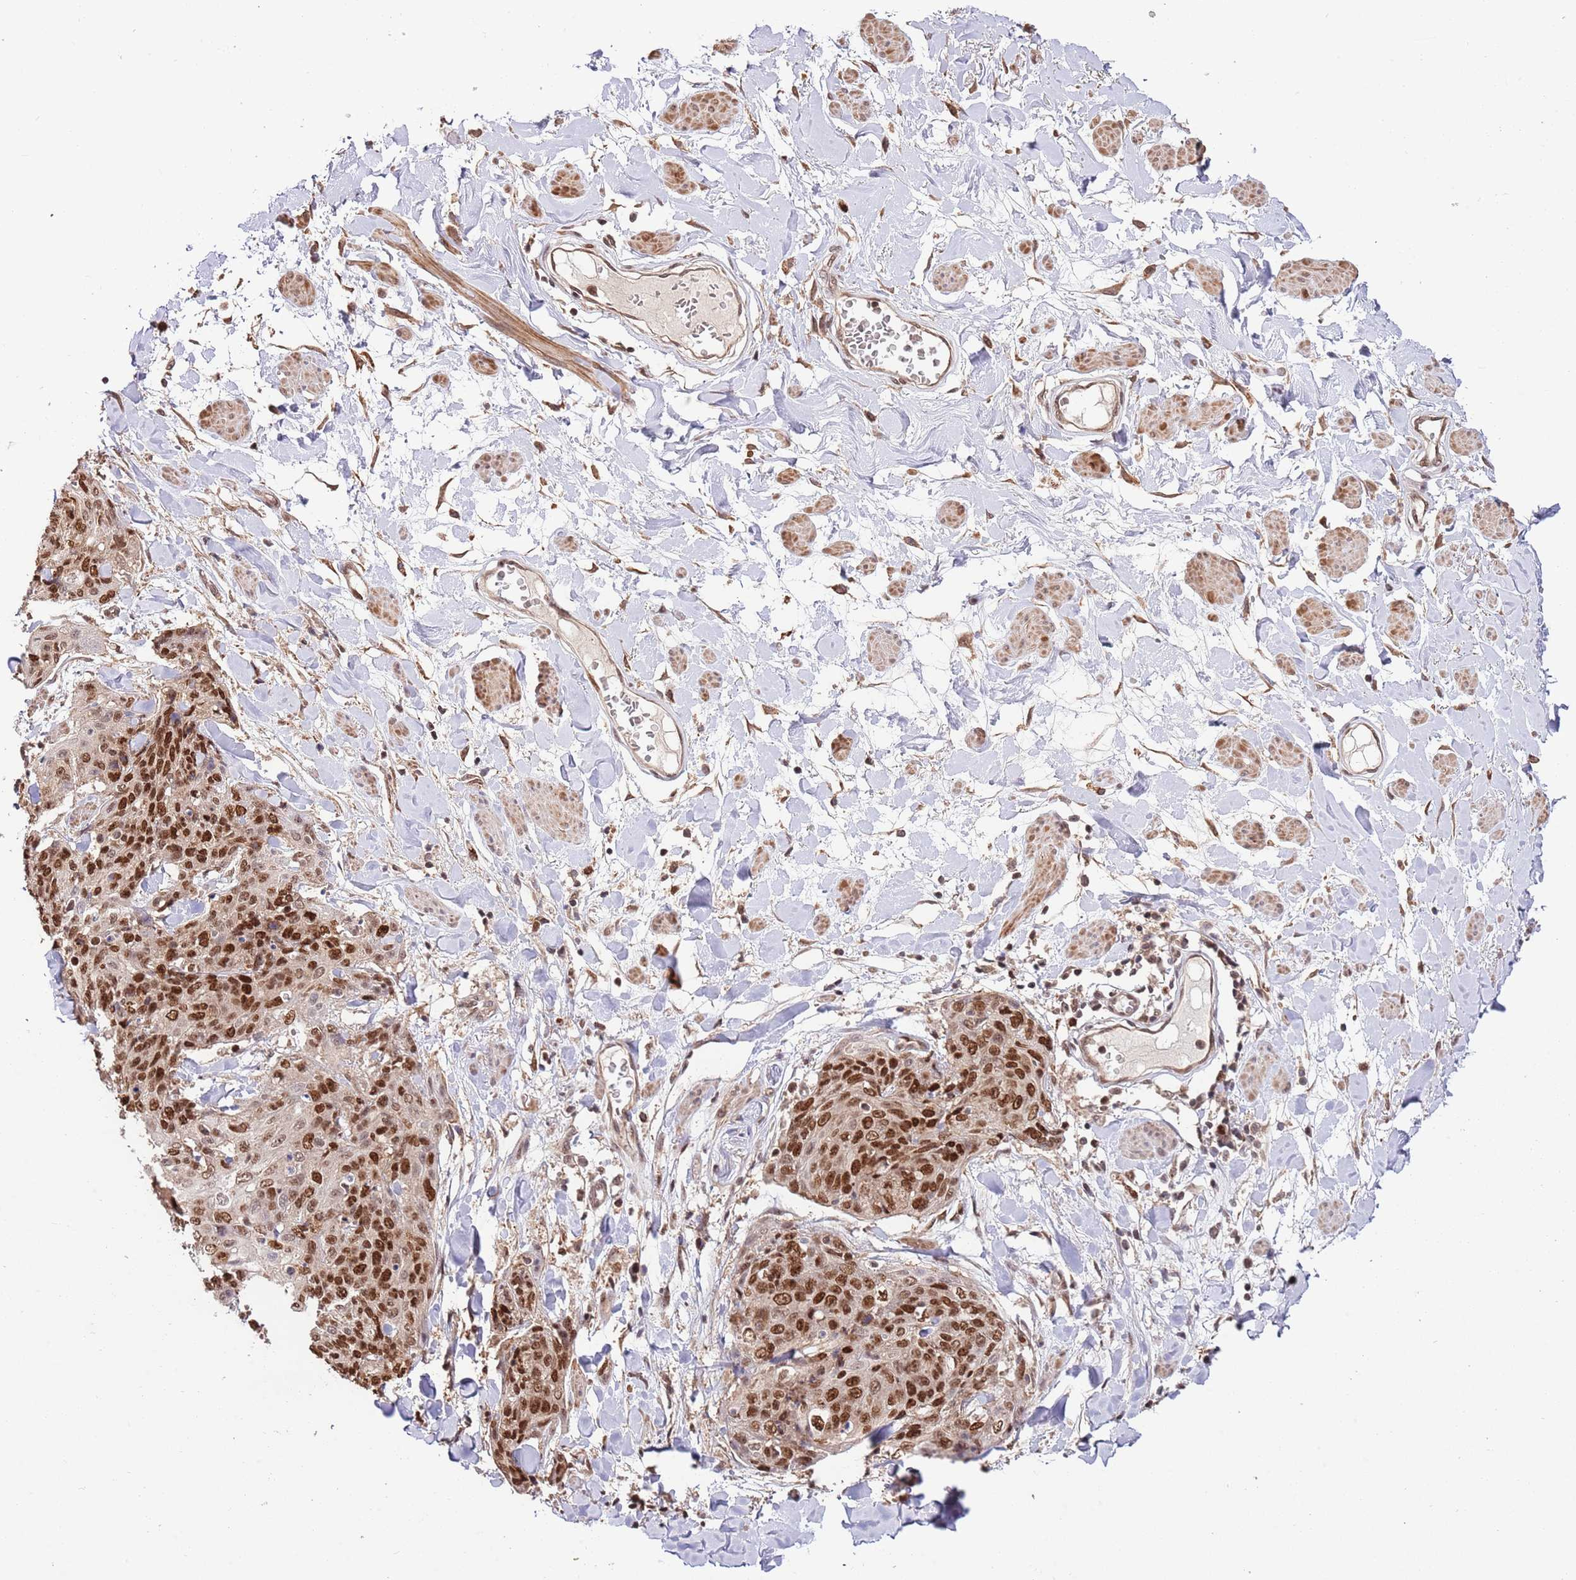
{"staining": {"intensity": "strong", "quantity": ">75%", "location": "nuclear"}, "tissue": "skin cancer", "cell_type": "Tumor cells", "image_type": "cancer", "snomed": [{"axis": "morphology", "description": "Squamous cell carcinoma, NOS"}, {"axis": "topography", "description": "Skin"}, {"axis": "topography", "description": "Vulva"}], "caption": "High-power microscopy captured an immunohistochemistry (IHC) histopathology image of squamous cell carcinoma (skin), revealing strong nuclear positivity in about >75% of tumor cells.", "gene": "RIF1", "patient": {"sex": "female", "age": 85}}